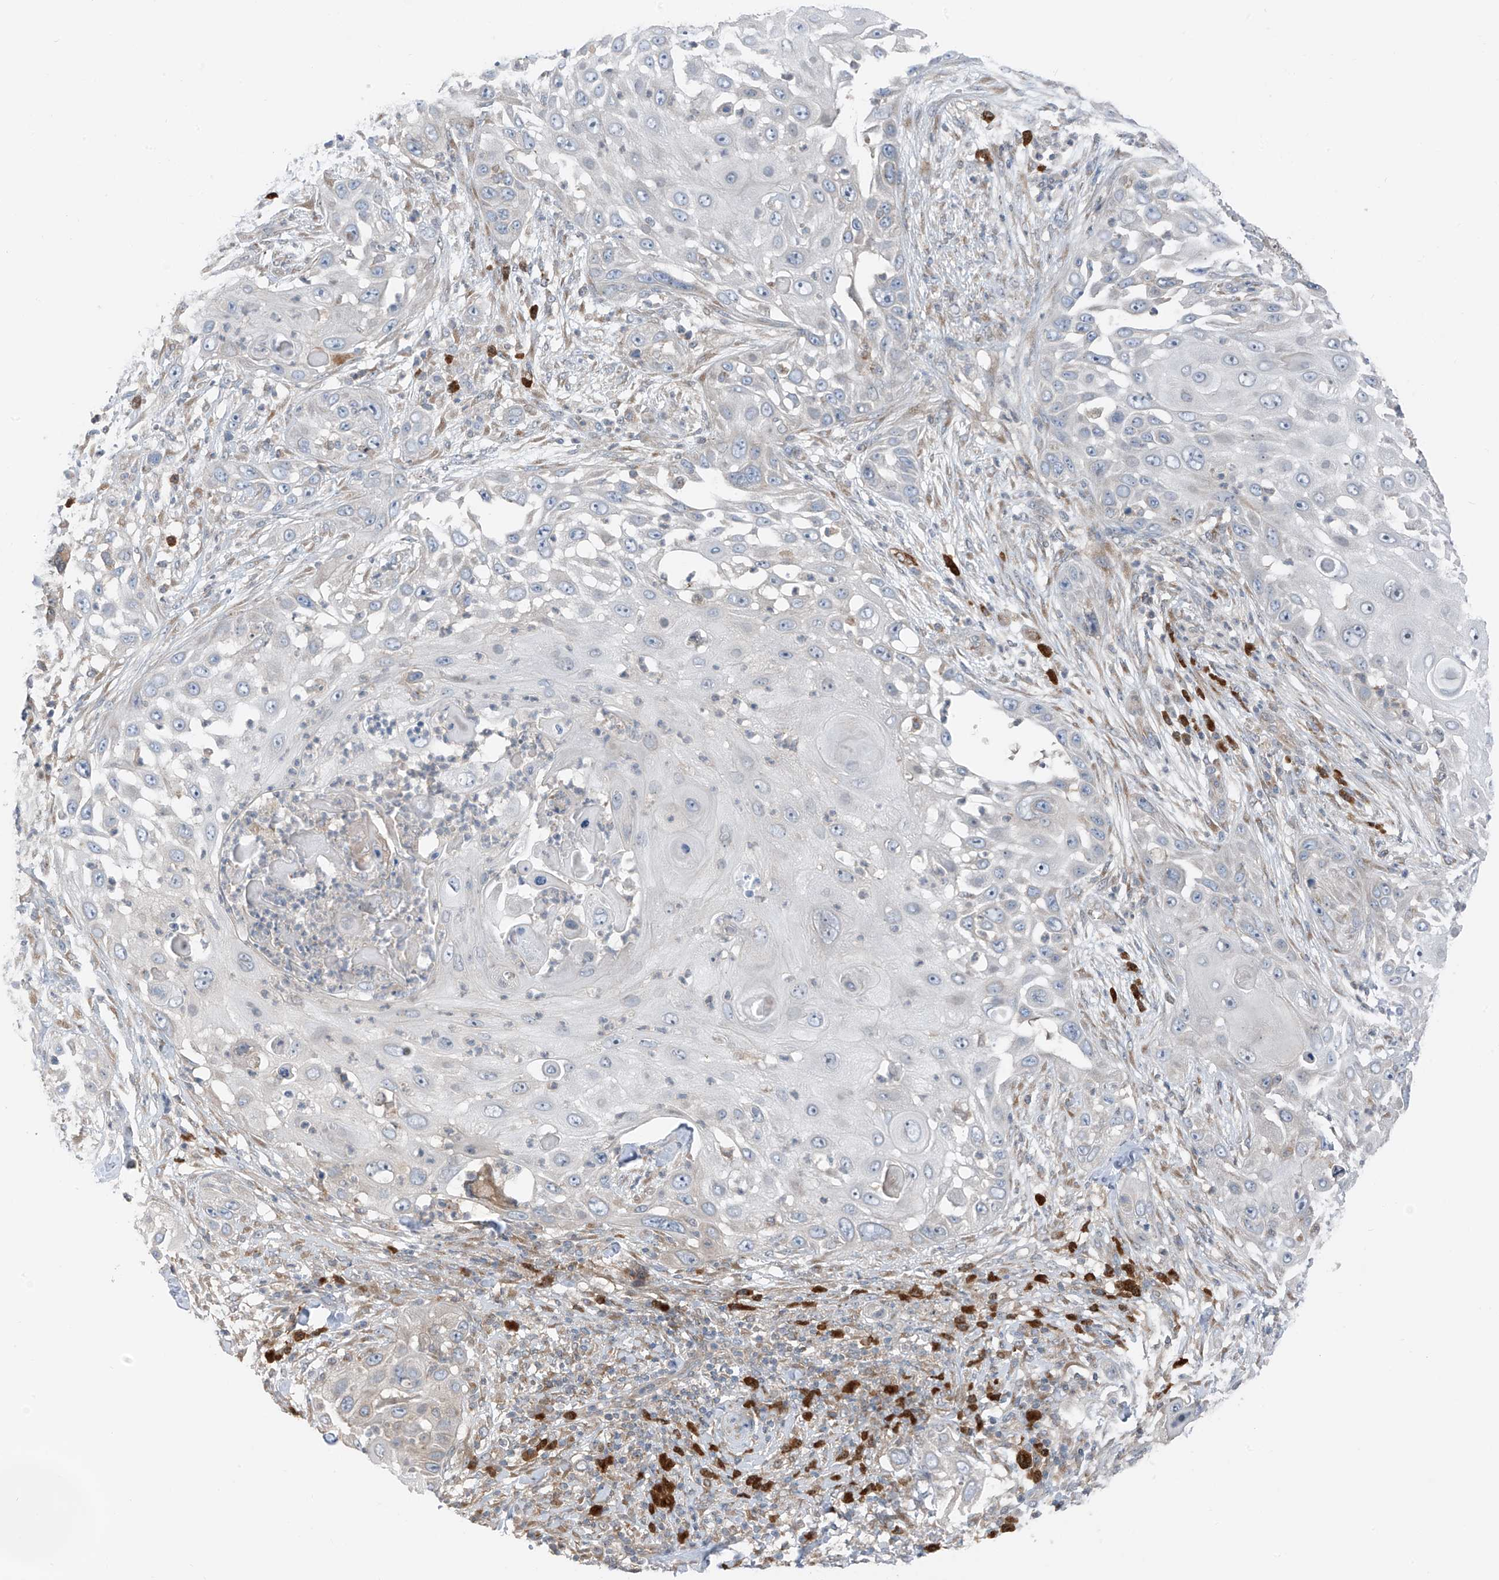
{"staining": {"intensity": "negative", "quantity": "none", "location": "none"}, "tissue": "skin cancer", "cell_type": "Tumor cells", "image_type": "cancer", "snomed": [{"axis": "morphology", "description": "Squamous cell carcinoma, NOS"}, {"axis": "topography", "description": "Skin"}], "caption": "Immunohistochemistry photomicrograph of skin cancer stained for a protein (brown), which displays no expression in tumor cells.", "gene": "SLC12A6", "patient": {"sex": "female", "age": 44}}